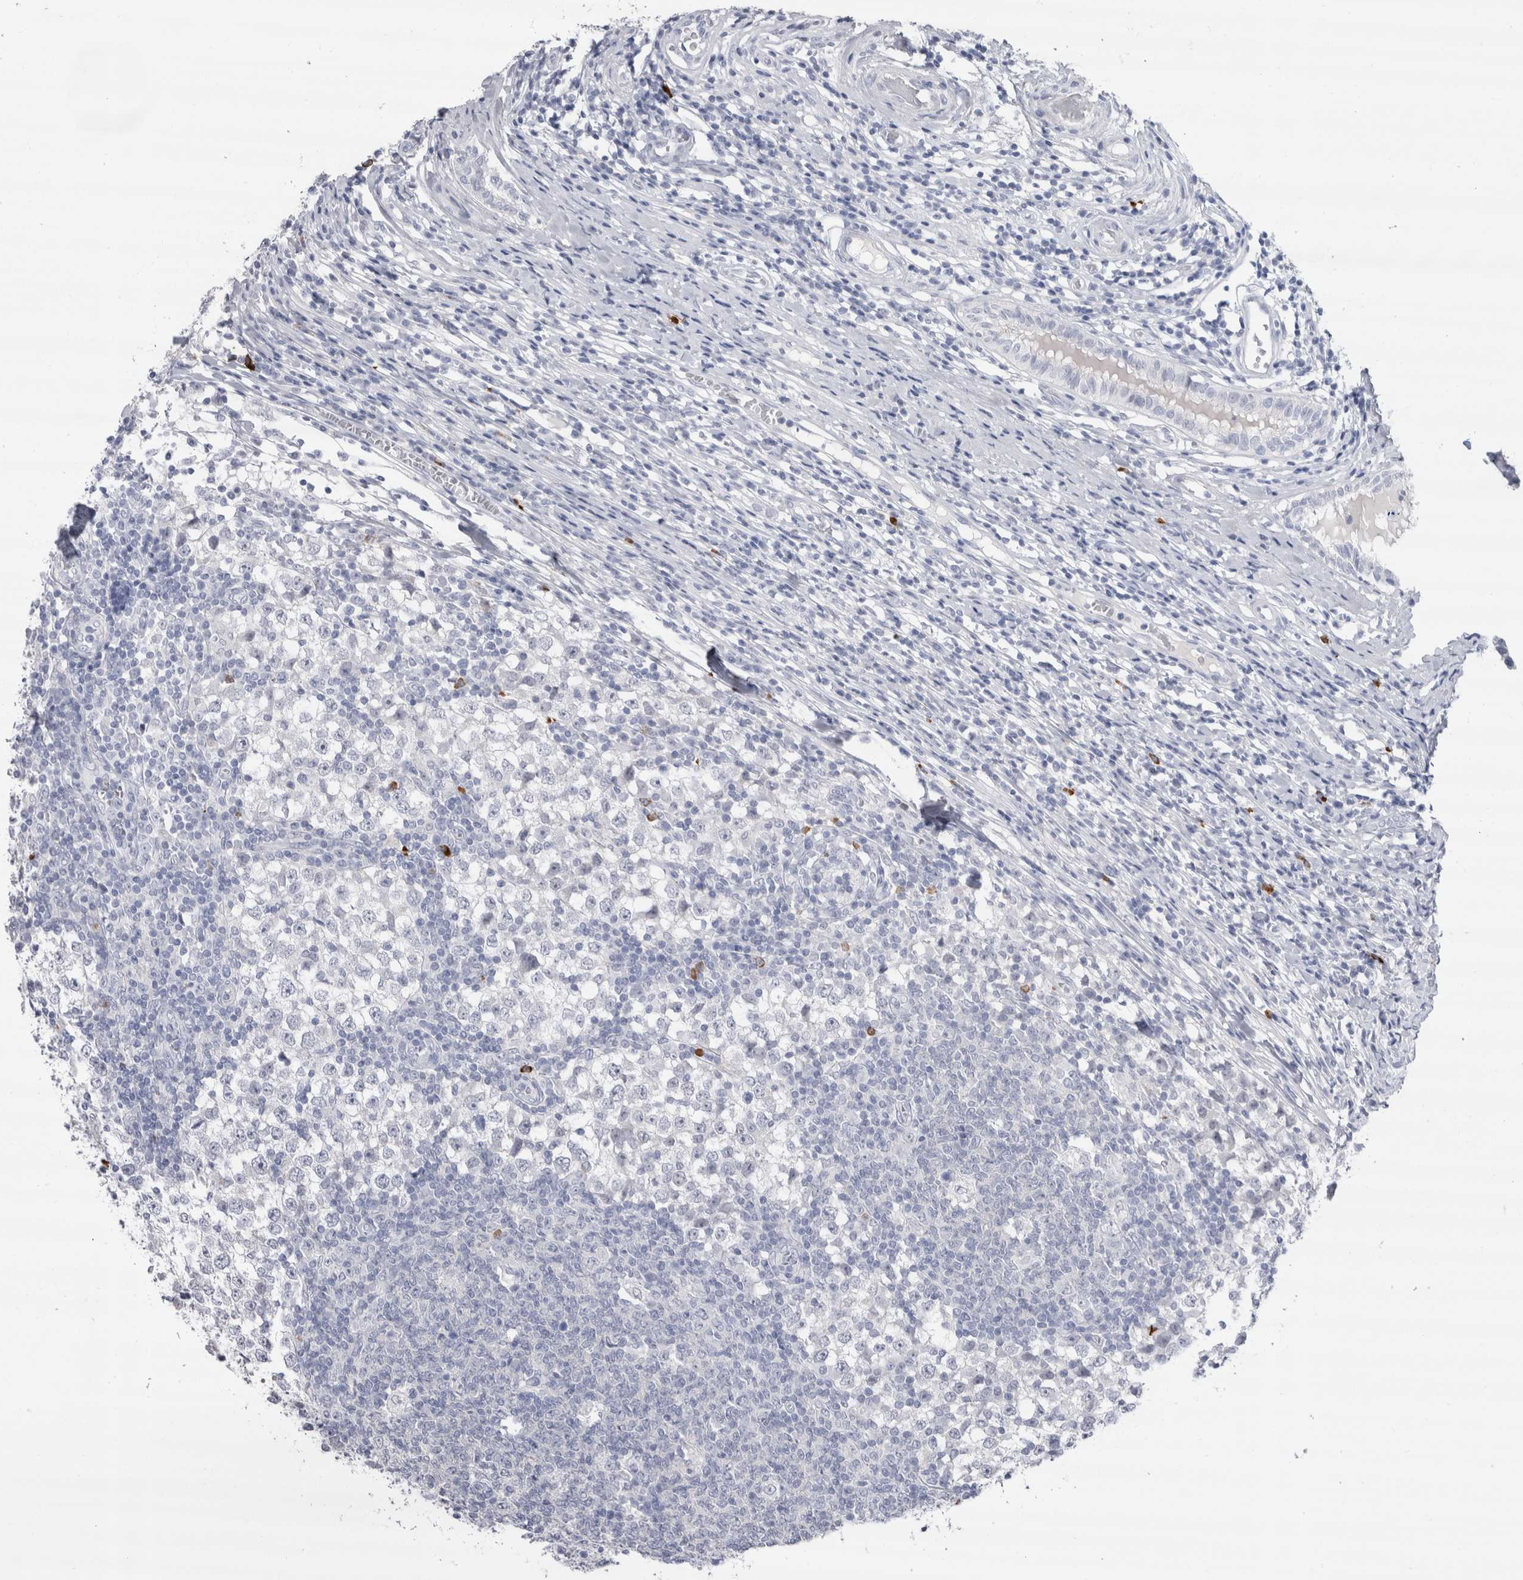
{"staining": {"intensity": "negative", "quantity": "none", "location": "none"}, "tissue": "testis cancer", "cell_type": "Tumor cells", "image_type": "cancer", "snomed": [{"axis": "morphology", "description": "Seminoma, NOS"}, {"axis": "topography", "description": "Testis"}], "caption": "Testis cancer (seminoma) was stained to show a protein in brown. There is no significant positivity in tumor cells. (Brightfield microscopy of DAB IHC at high magnification).", "gene": "CDH17", "patient": {"sex": "male", "age": 65}}